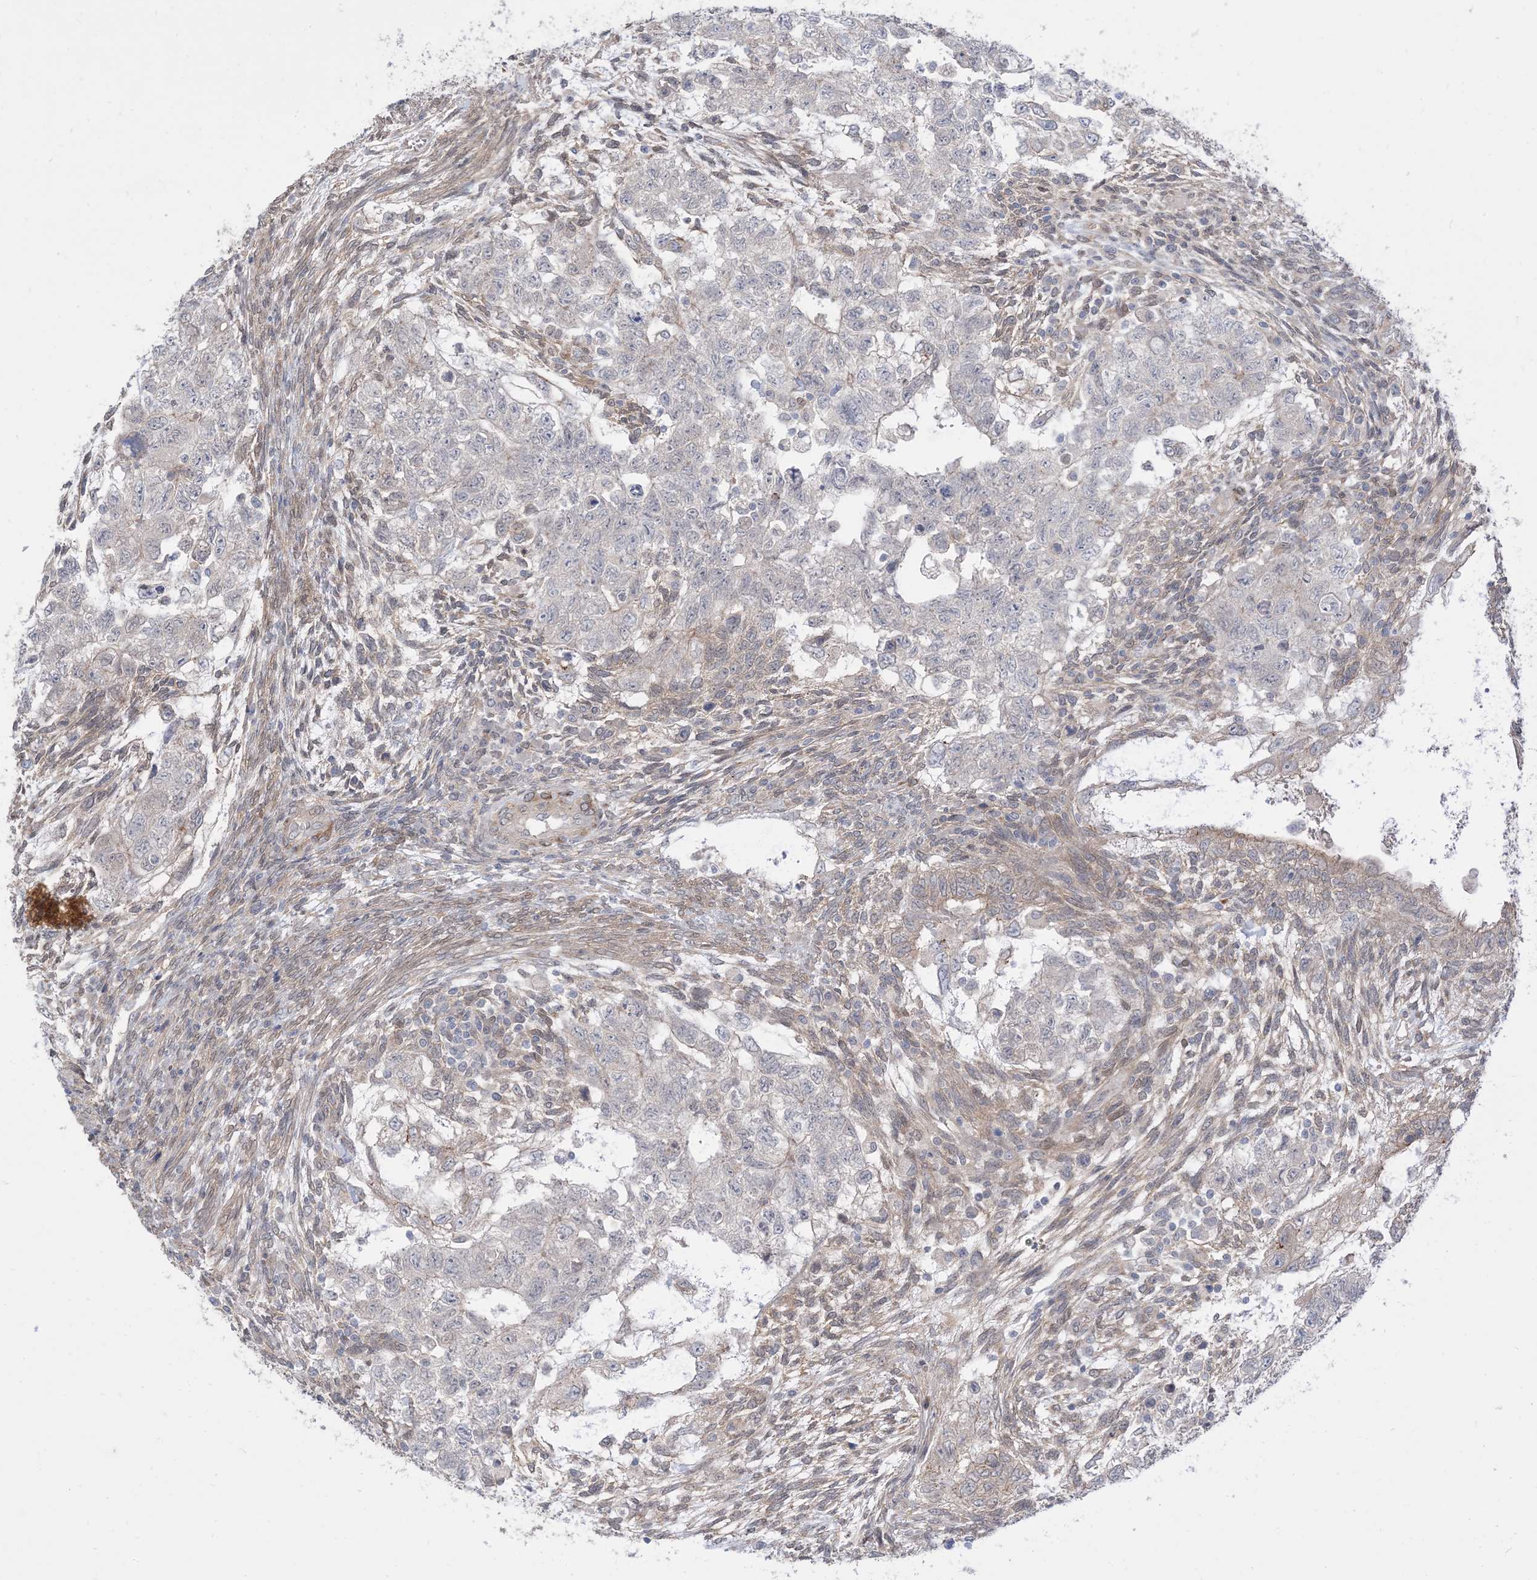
{"staining": {"intensity": "negative", "quantity": "none", "location": "none"}, "tissue": "testis cancer", "cell_type": "Tumor cells", "image_type": "cancer", "snomed": [{"axis": "morphology", "description": "Carcinoma, Embryonal, NOS"}, {"axis": "topography", "description": "Testis"}], "caption": "Tumor cells show no significant staining in embryonal carcinoma (testis).", "gene": "RIN1", "patient": {"sex": "male", "age": 37}}